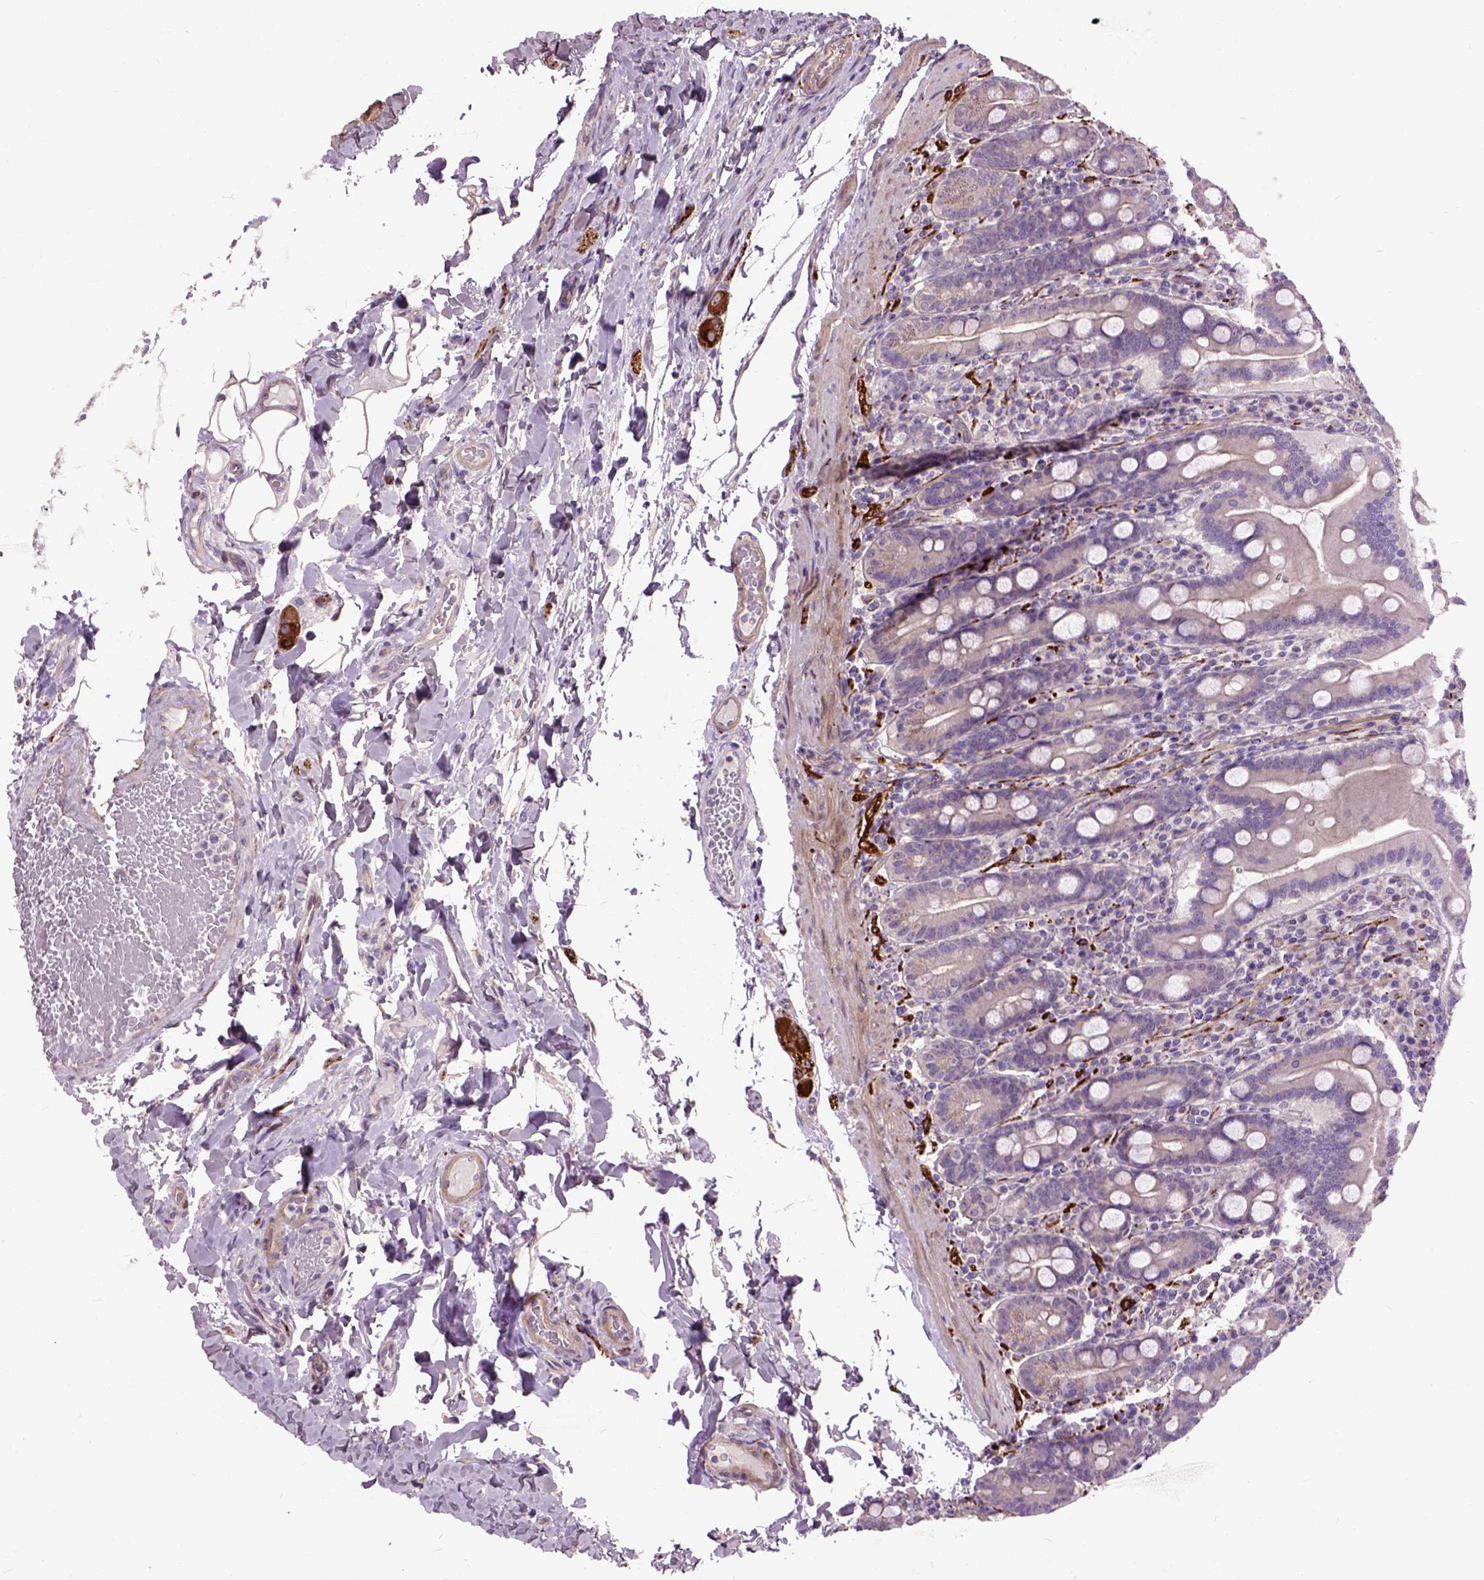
{"staining": {"intensity": "negative", "quantity": "none", "location": "none"}, "tissue": "small intestine", "cell_type": "Glandular cells", "image_type": "normal", "snomed": [{"axis": "morphology", "description": "Normal tissue, NOS"}, {"axis": "topography", "description": "Small intestine"}], "caption": "High power microscopy photomicrograph of an immunohistochemistry photomicrograph of unremarkable small intestine, revealing no significant staining in glandular cells. (Brightfield microscopy of DAB (3,3'-diaminobenzidine) immunohistochemistry (IHC) at high magnification).", "gene": "MAPT", "patient": {"sex": "male", "age": 26}}